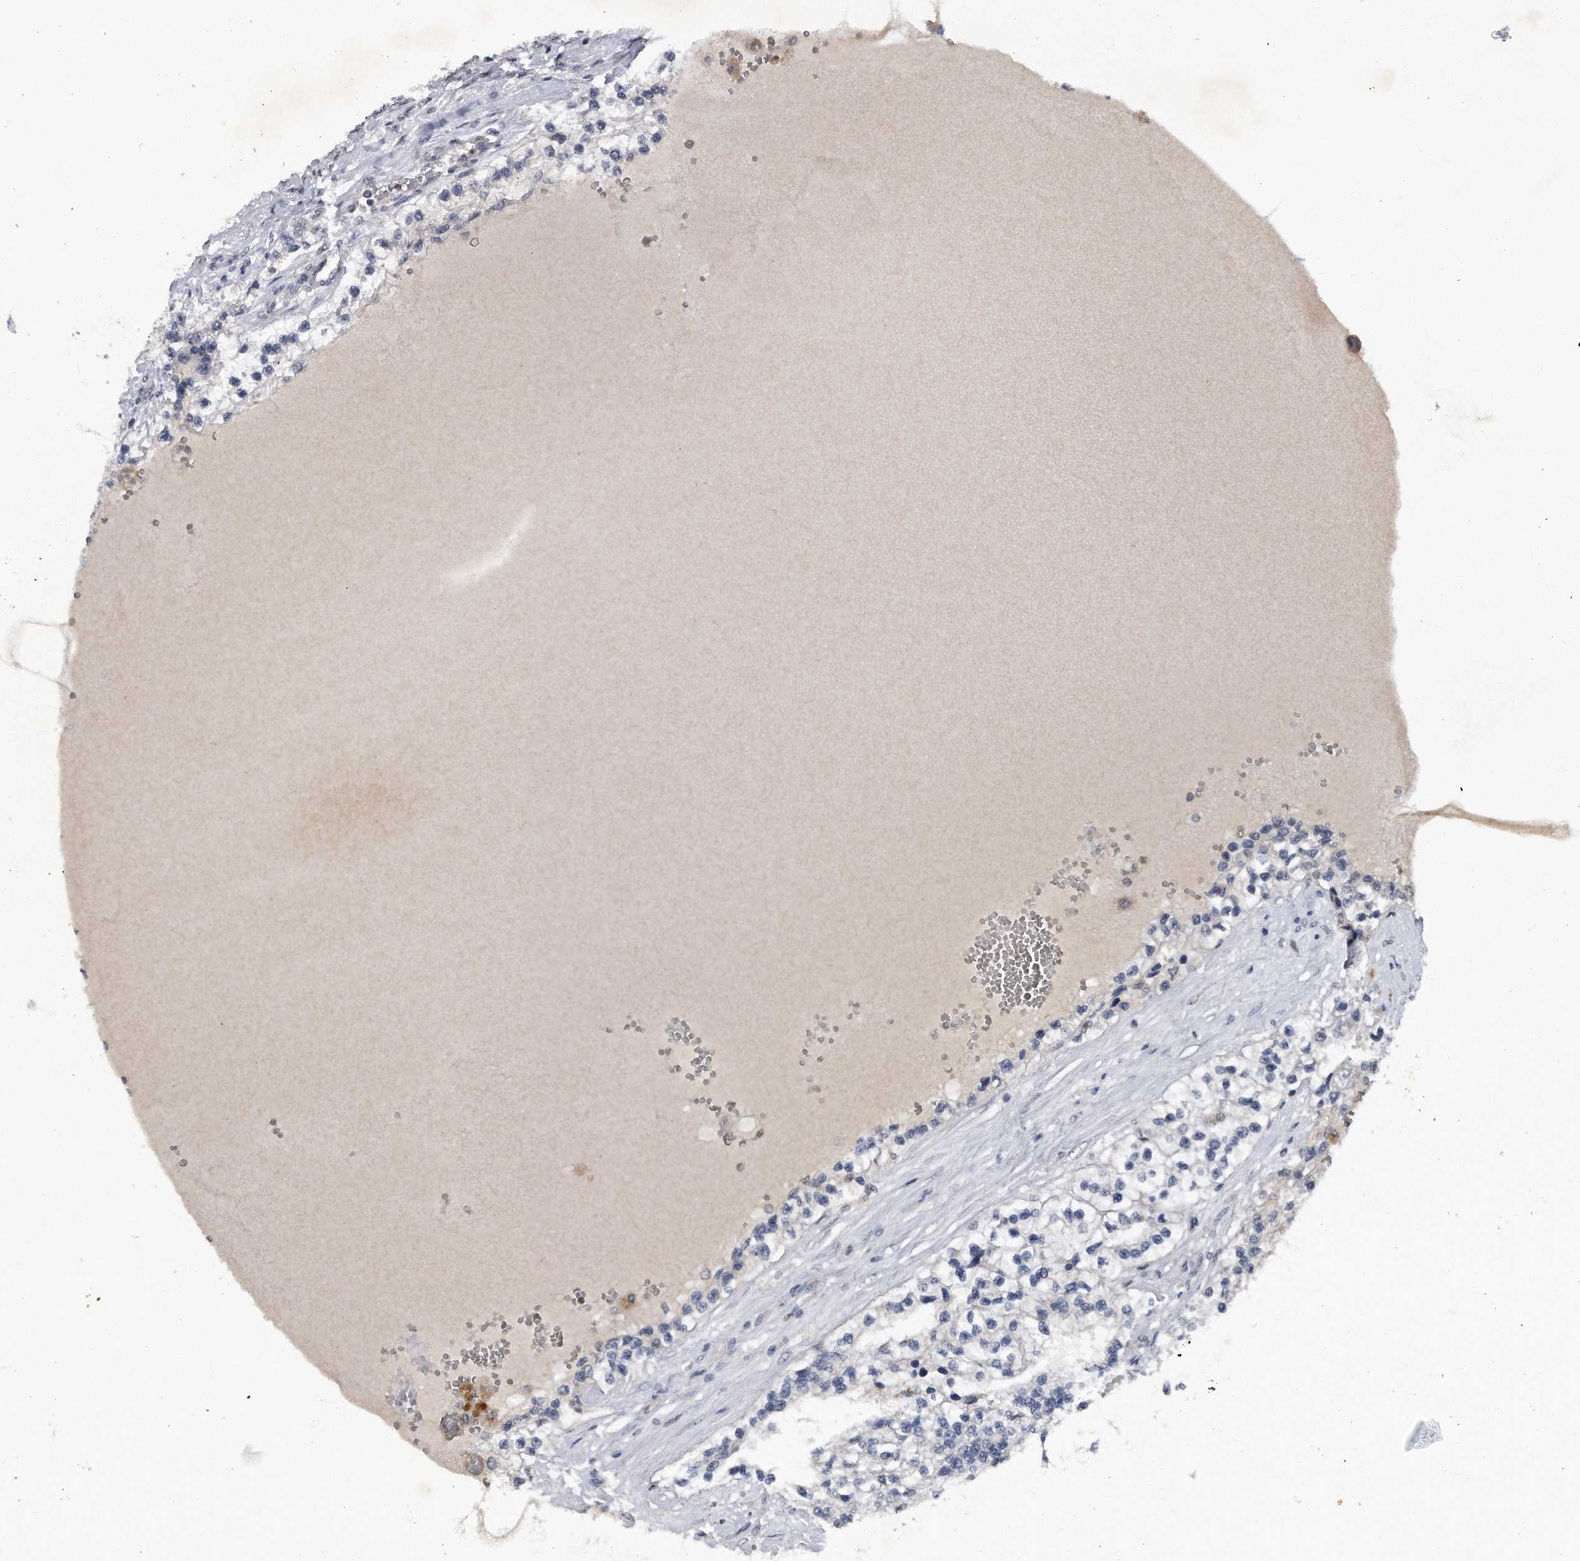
{"staining": {"intensity": "negative", "quantity": "none", "location": "none"}, "tissue": "renal cancer", "cell_type": "Tumor cells", "image_type": "cancer", "snomed": [{"axis": "morphology", "description": "Adenocarcinoma, NOS"}, {"axis": "topography", "description": "Kidney"}], "caption": "IHC image of neoplastic tissue: renal cancer stained with DAB exhibits no significant protein staining in tumor cells.", "gene": "VIRMA", "patient": {"sex": "female", "age": 57}}